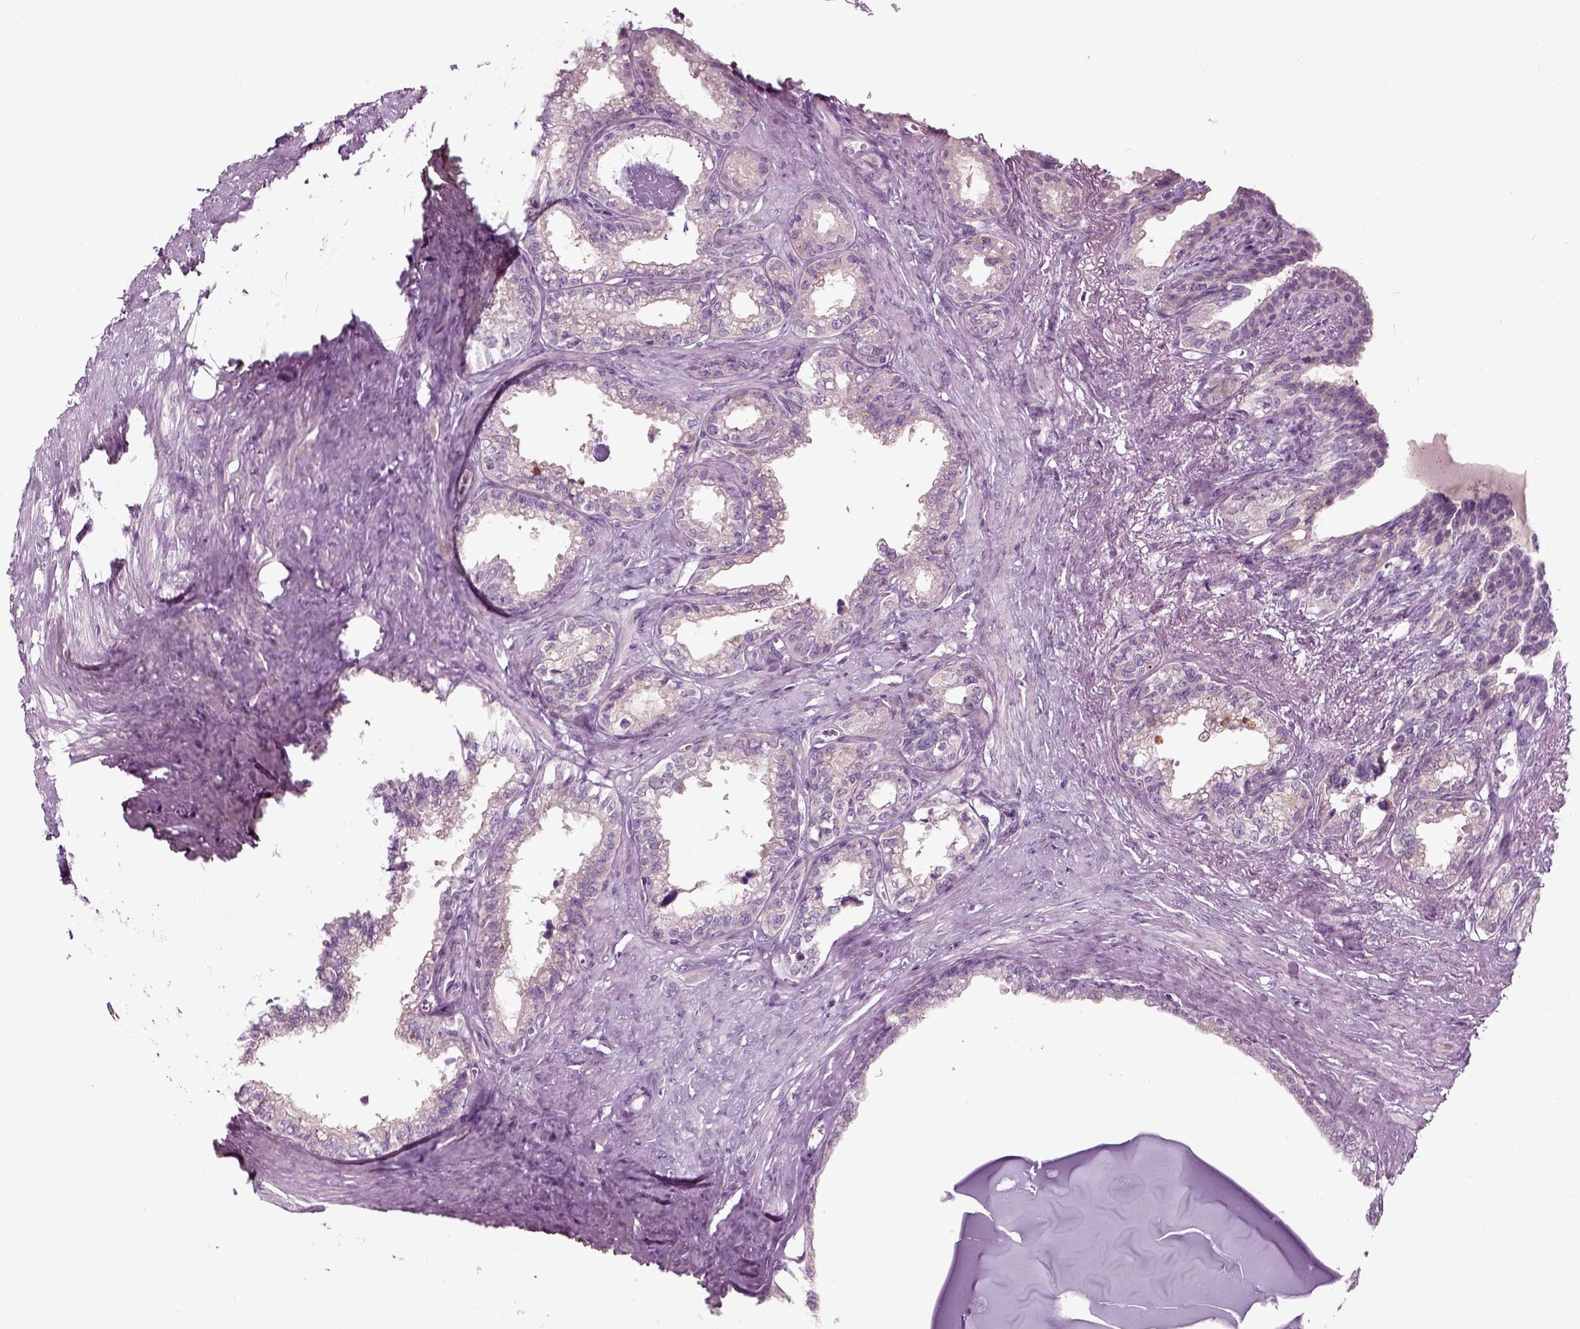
{"staining": {"intensity": "weak", "quantity": "<25%", "location": "cytoplasmic/membranous"}, "tissue": "seminal vesicle", "cell_type": "Glandular cells", "image_type": "normal", "snomed": [{"axis": "morphology", "description": "Normal tissue, NOS"}, {"axis": "morphology", "description": "Urothelial carcinoma, NOS"}, {"axis": "topography", "description": "Urinary bladder"}, {"axis": "topography", "description": "Seminal veicle"}], "caption": "Glandular cells are negative for protein expression in normal human seminal vesicle. (DAB IHC, high magnification).", "gene": "RND2", "patient": {"sex": "male", "age": 76}}